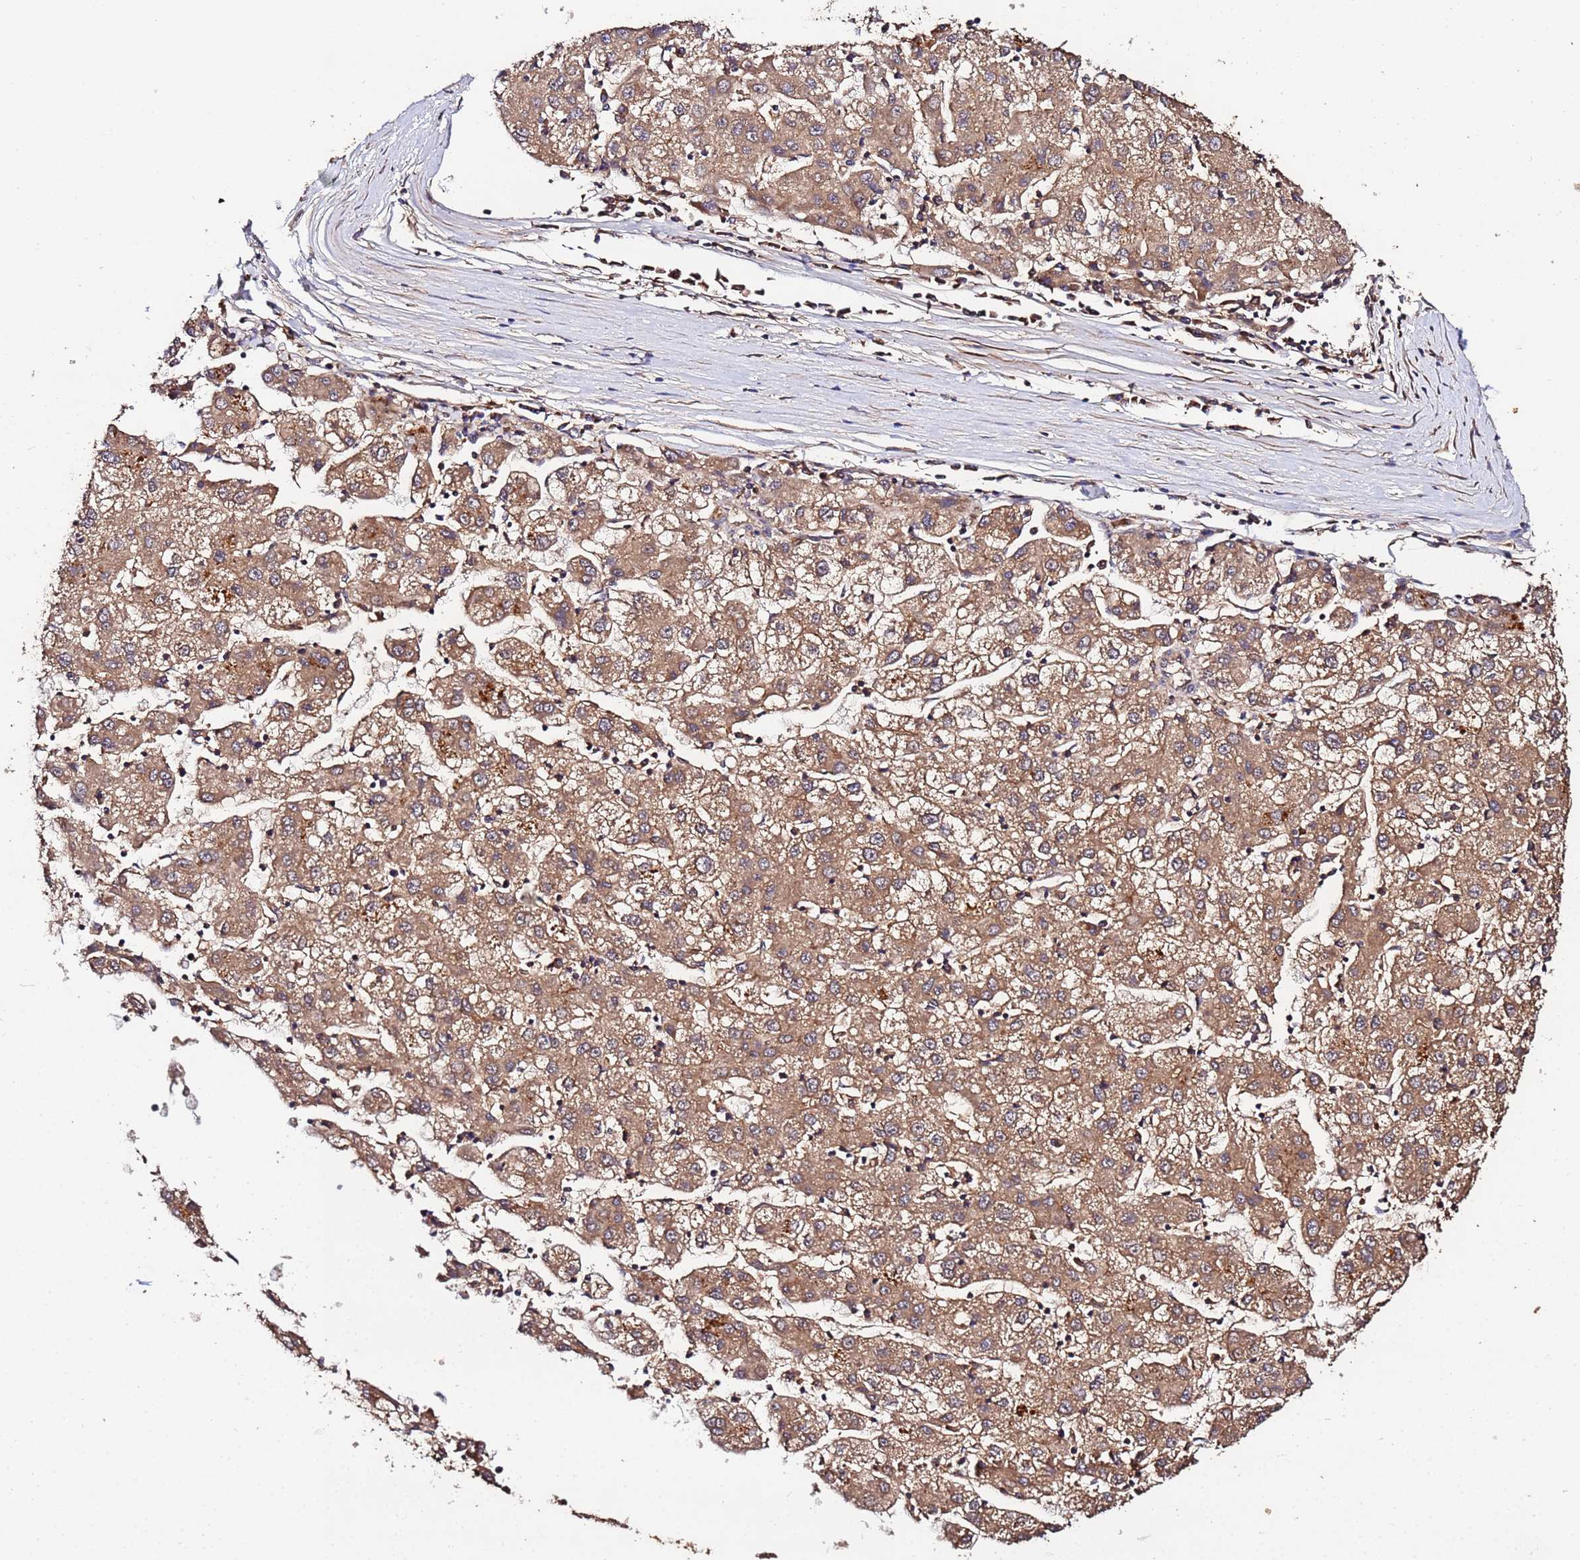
{"staining": {"intensity": "moderate", "quantity": ">75%", "location": "cytoplasmic/membranous"}, "tissue": "liver cancer", "cell_type": "Tumor cells", "image_type": "cancer", "snomed": [{"axis": "morphology", "description": "Carcinoma, Hepatocellular, NOS"}, {"axis": "topography", "description": "Liver"}], "caption": "The histopathology image demonstrates a brown stain indicating the presence of a protein in the cytoplasmic/membranous of tumor cells in liver hepatocellular carcinoma.", "gene": "MTERF1", "patient": {"sex": "male", "age": 72}}